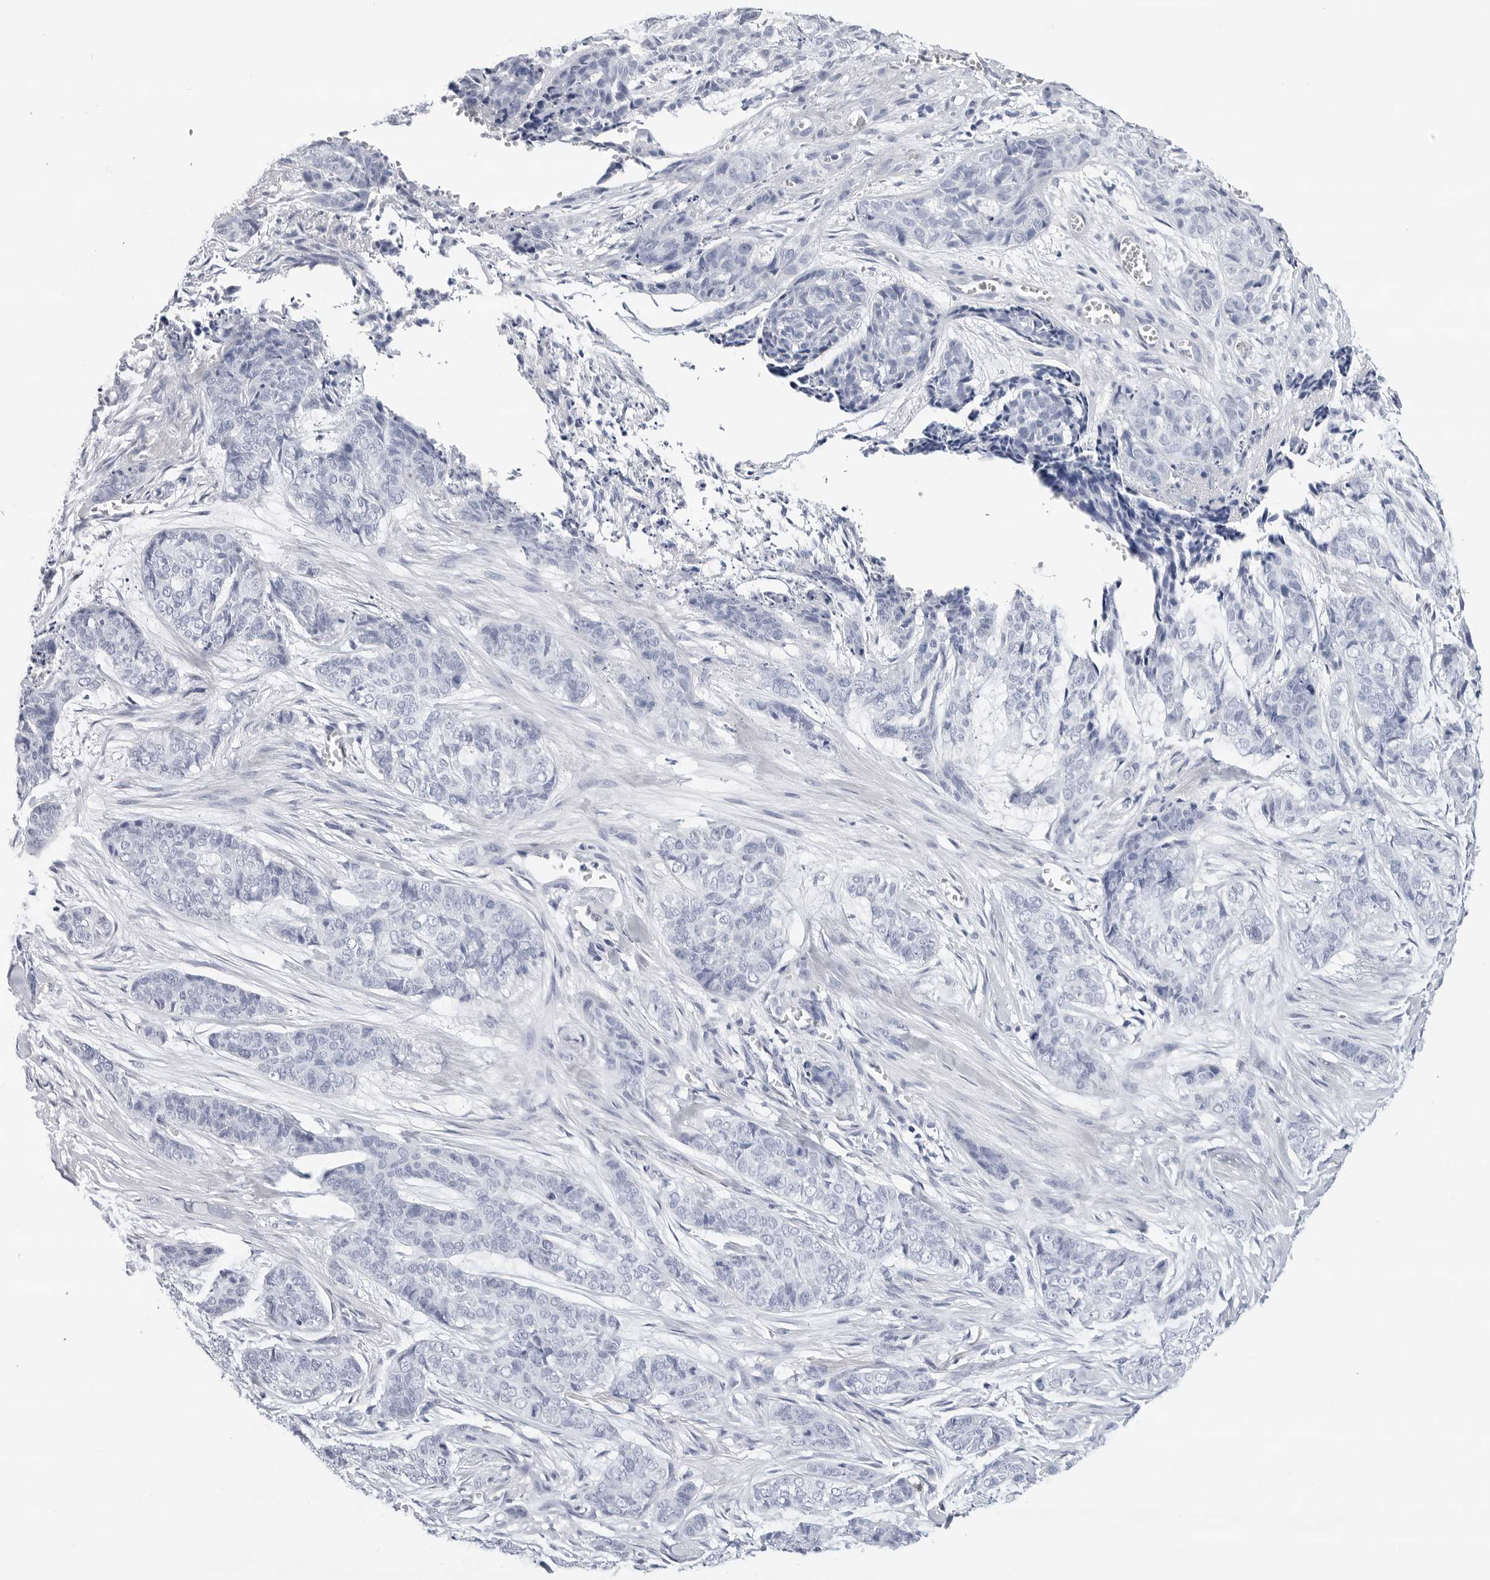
{"staining": {"intensity": "negative", "quantity": "none", "location": "none"}, "tissue": "skin cancer", "cell_type": "Tumor cells", "image_type": "cancer", "snomed": [{"axis": "morphology", "description": "Basal cell carcinoma"}, {"axis": "topography", "description": "Skin"}], "caption": "This is a histopathology image of immunohistochemistry staining of basal cell carcinoma (skin), which shows no expression in tumor cells. (Brightfield microscopy of DAB IHC at high magnification).", "gene": "SLC19A1", "patient": {"sex": "female", "age": 64}}